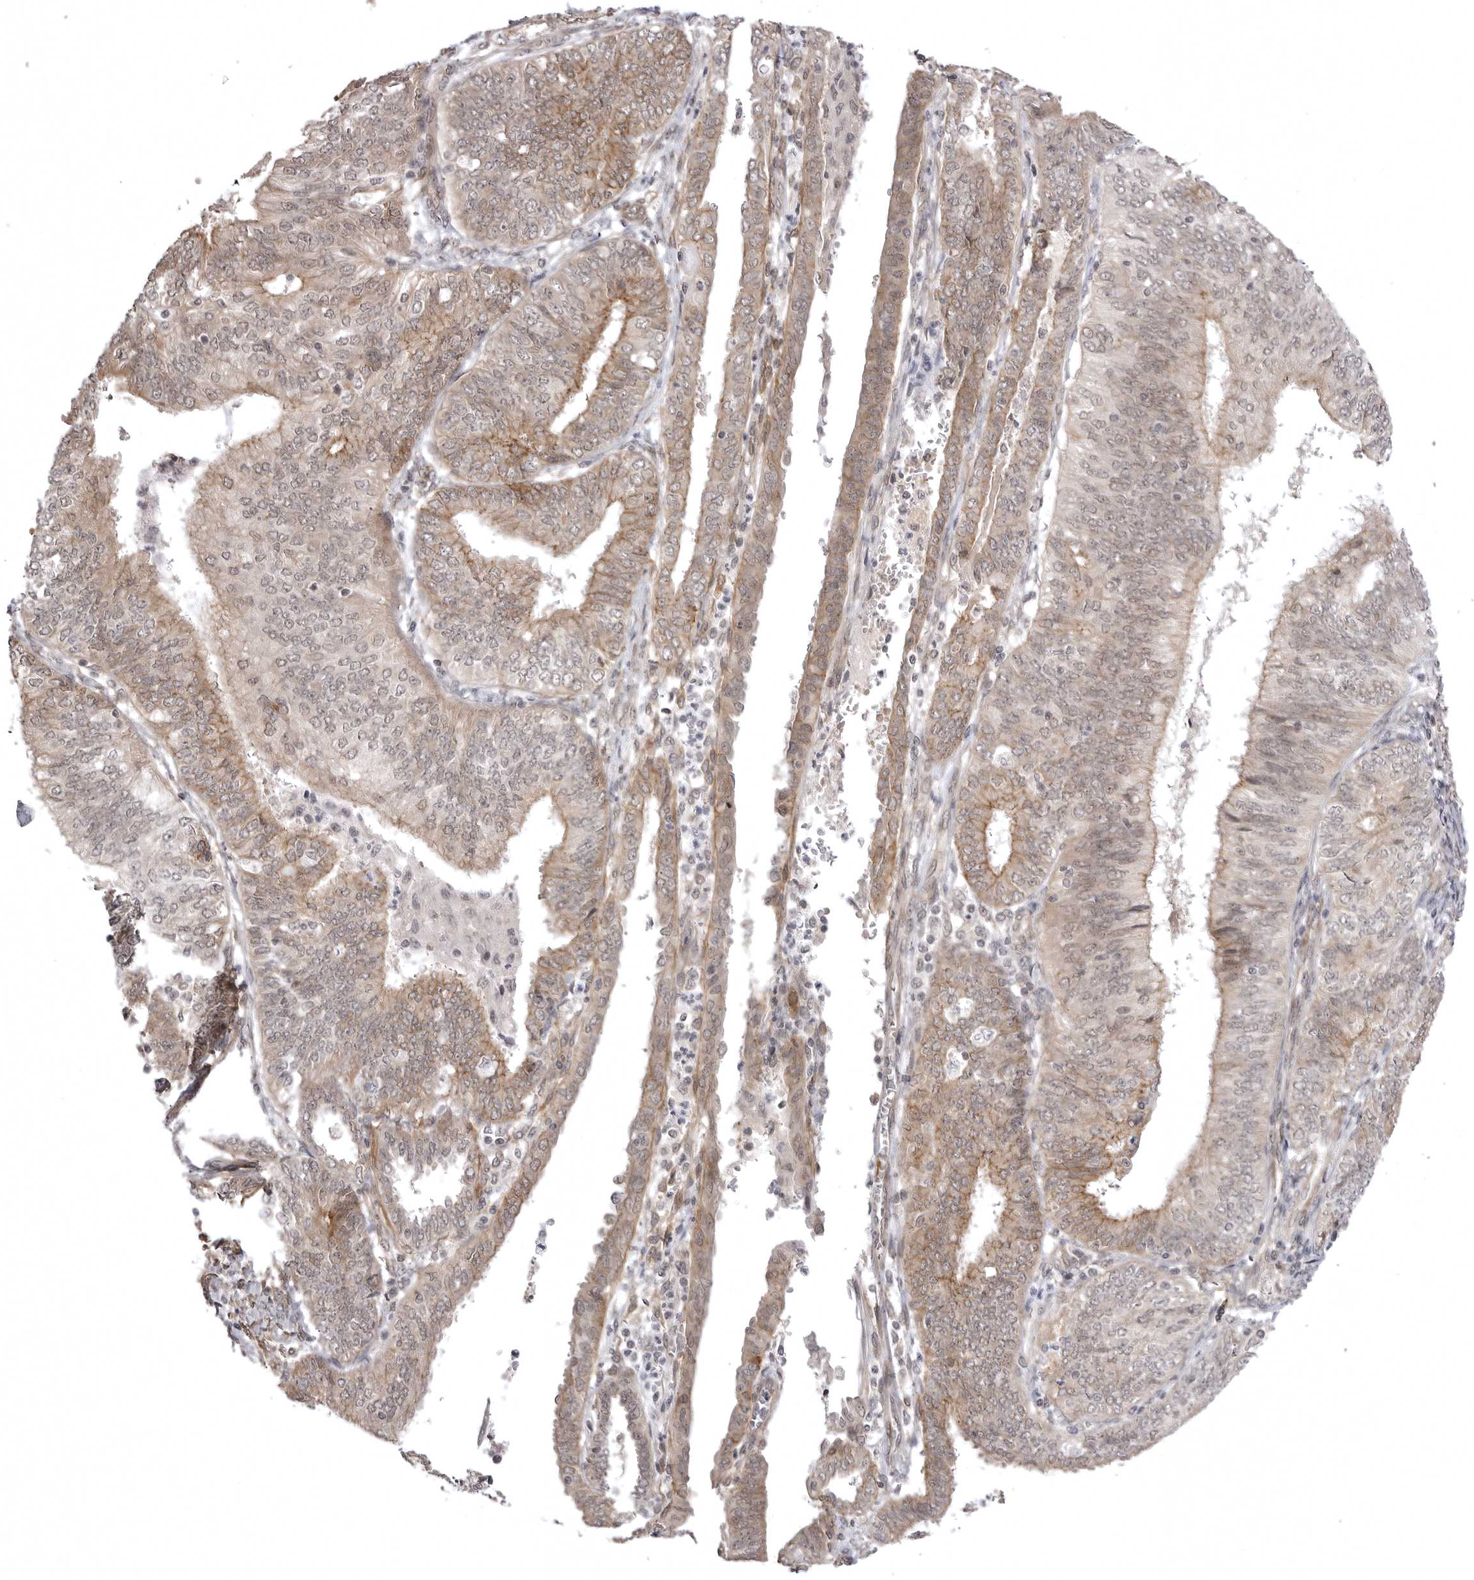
{"staining": {"intensity": "weak", "quantity": "25%-75%", "location": "cytoplasmic/membranous"}, "tissue": "endometrial cancer", "cell_type": "Tumor cells", "image_type": "cancer", "snomed": [{"axis": "morphology", "description": "Adenocarcinoma, NOS"}, {"axis": "topography", "description": "Endometrium"}], "caption": "Immunohistochemistry histopathology image of human endometrial cancer (adenocarcinoma) stained for a protein (brown), which reveals low levels of weak cytoplasmic/membranous positivity in about 25%-75% of tumor cells.", "gene": "SORBS1", "patient": {"sex": "female", "age": 58}}